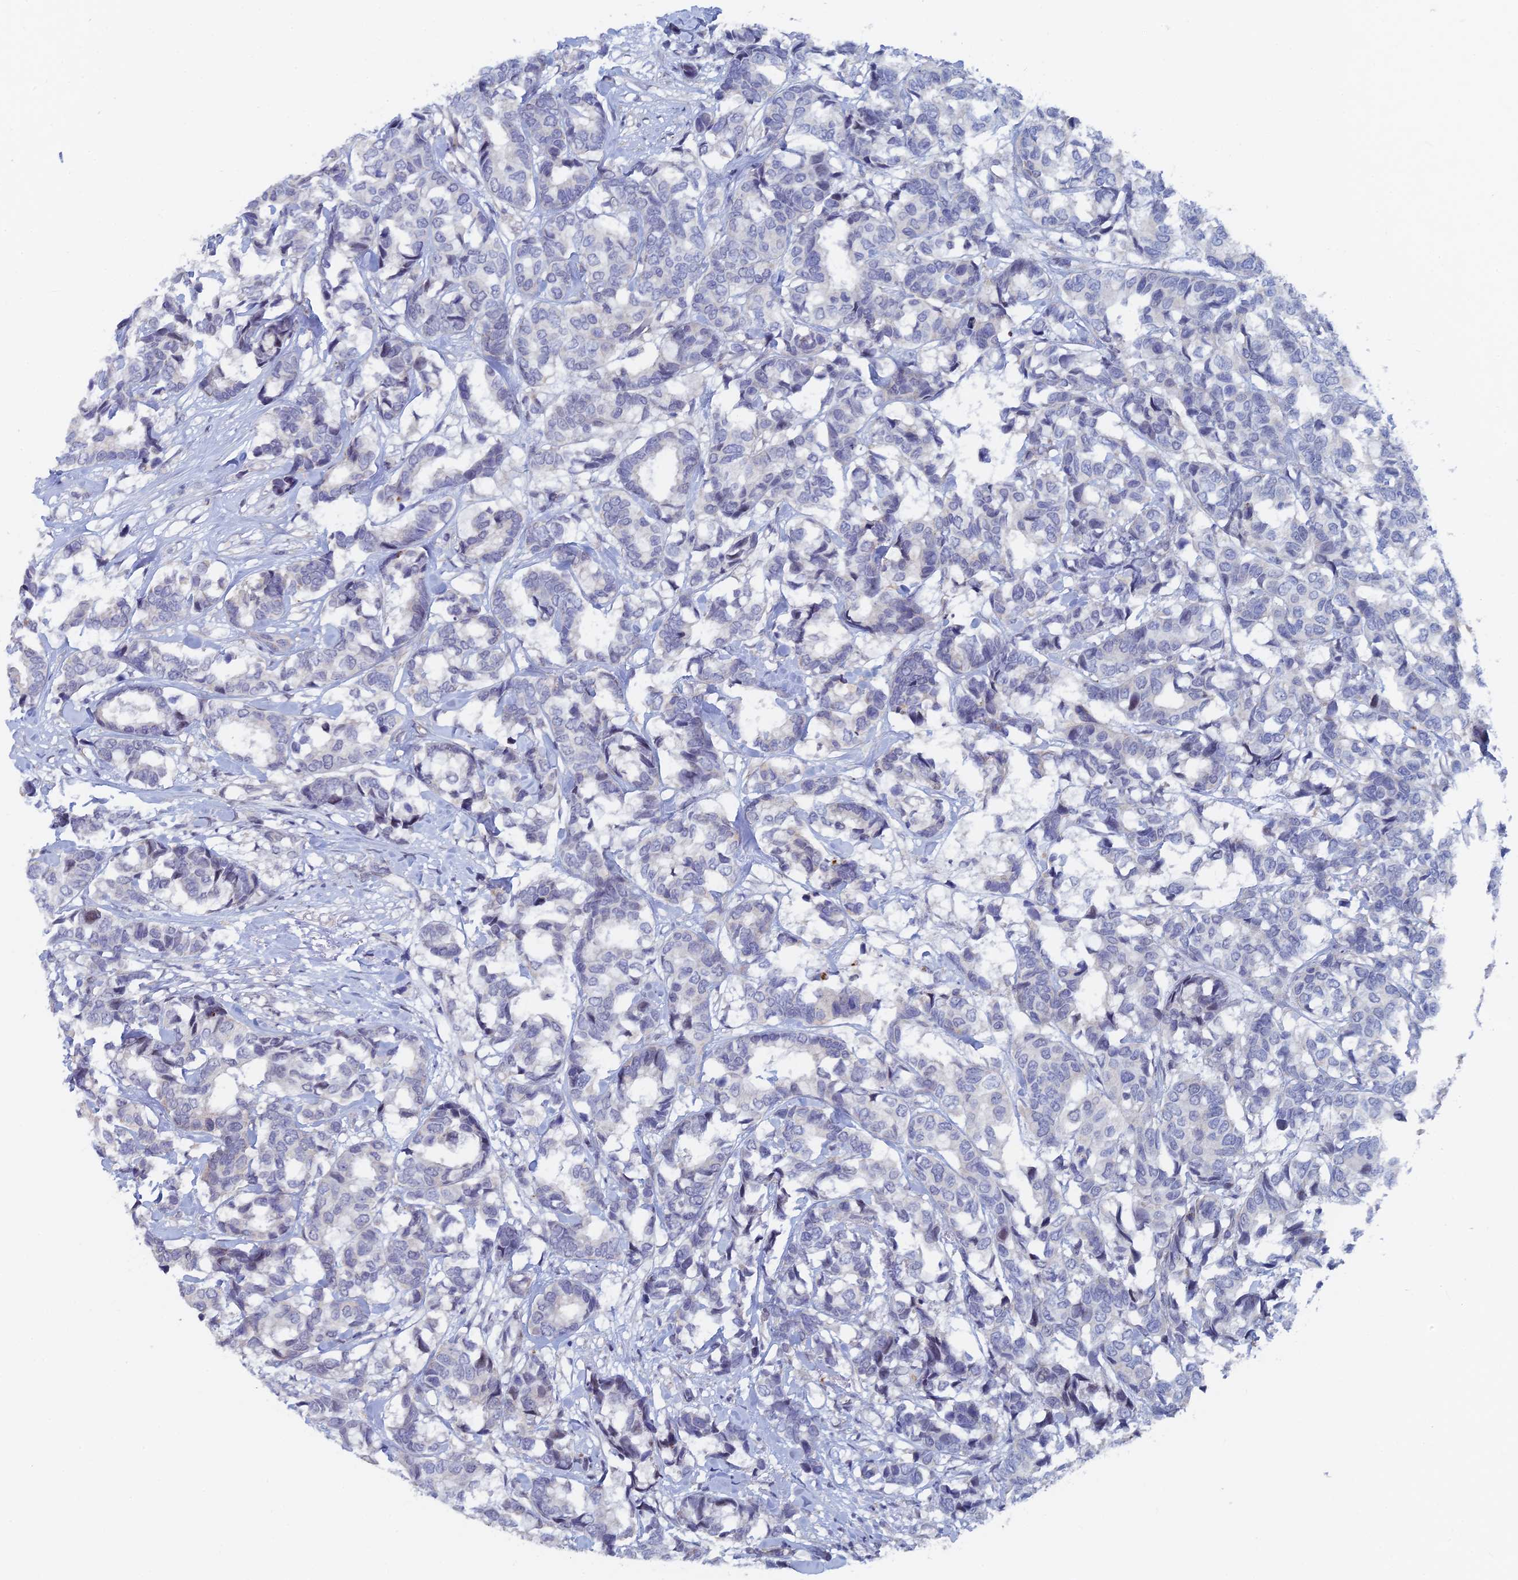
{"staining": {"intensity": "negative", "quantity": "none", "location": "none"}, "tissue": "breast cancer", "cell_type": "Tumor cells", "image_type": "cancer", "snomed": [{"axis": "morphology", "description": "Normal tissue, NOS"}, {"axis": "morphology", "description": "Duct carcinoma"}, {"axis": "topography", "description": "Breast"}], "caption": "Immunohistochemistry histopathology image of neoplastic tissue: breast cancer (invasive ductal carcinoma) stained with DAB reveals no significant protein positivity in tumor cells. The staining is performed using DAB brown chromogen with nuclei counter-stained in using hematoxylin.", "gene": "GMNC", "patient": {"sex": "female", "age": 87}}